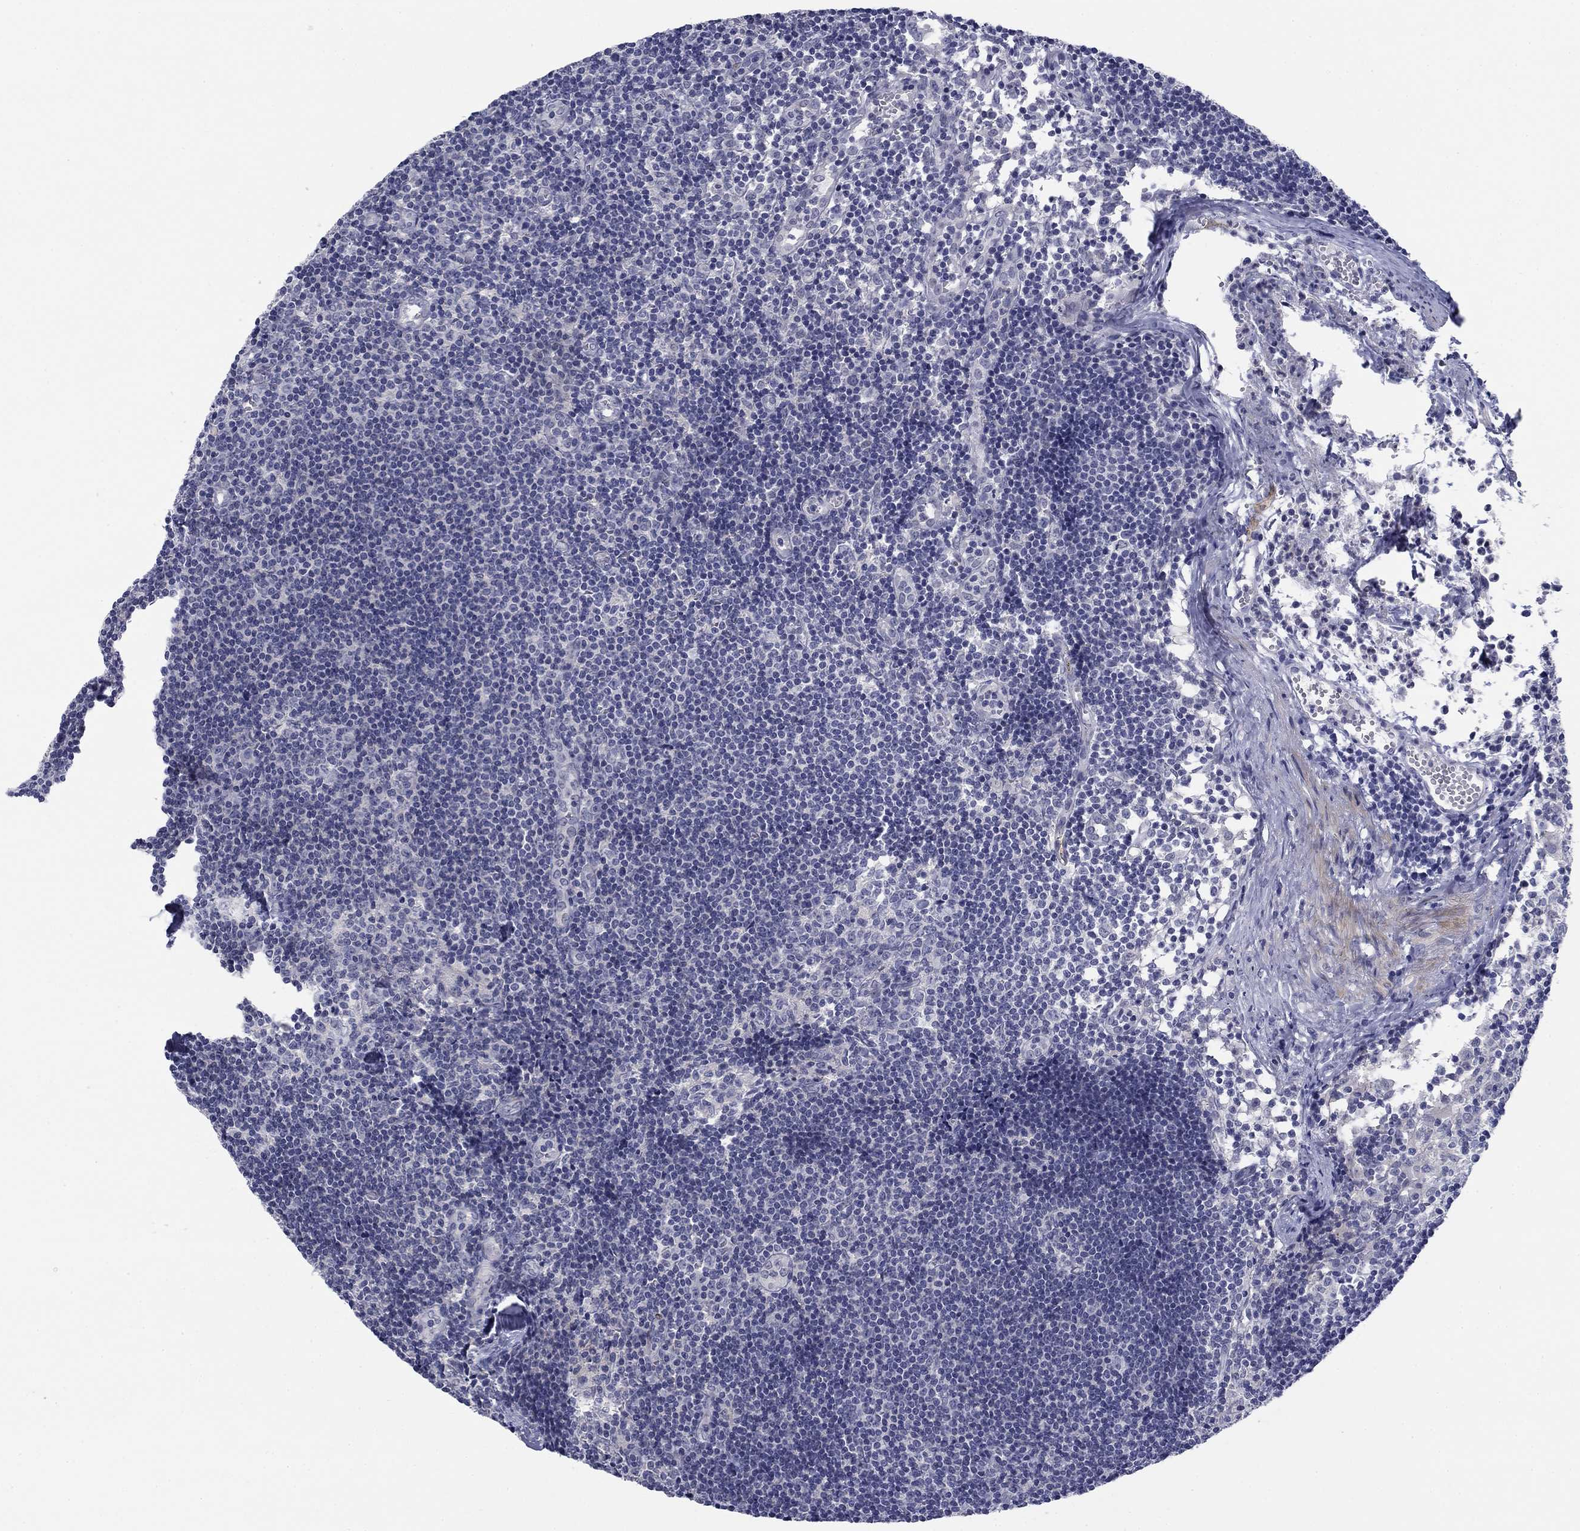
{"staining": {"intensity": "negative", "quantity": "none", "location": "none"}, "tissue": "lymph node", "cell_type": "Non-germinal center cells", "image_type": "normal", "snomed": [{"axis": "morphology", "description": "Normal tissue, NOS"}, {"axis": "topography", "description": "Lymph node"}], "caption": "An image of lymph node stained for a protein demonstrates no brown staining in non-germinal center cells.", "gene": "TIGD4", "patient": {"sex": "female", "age": 52}}